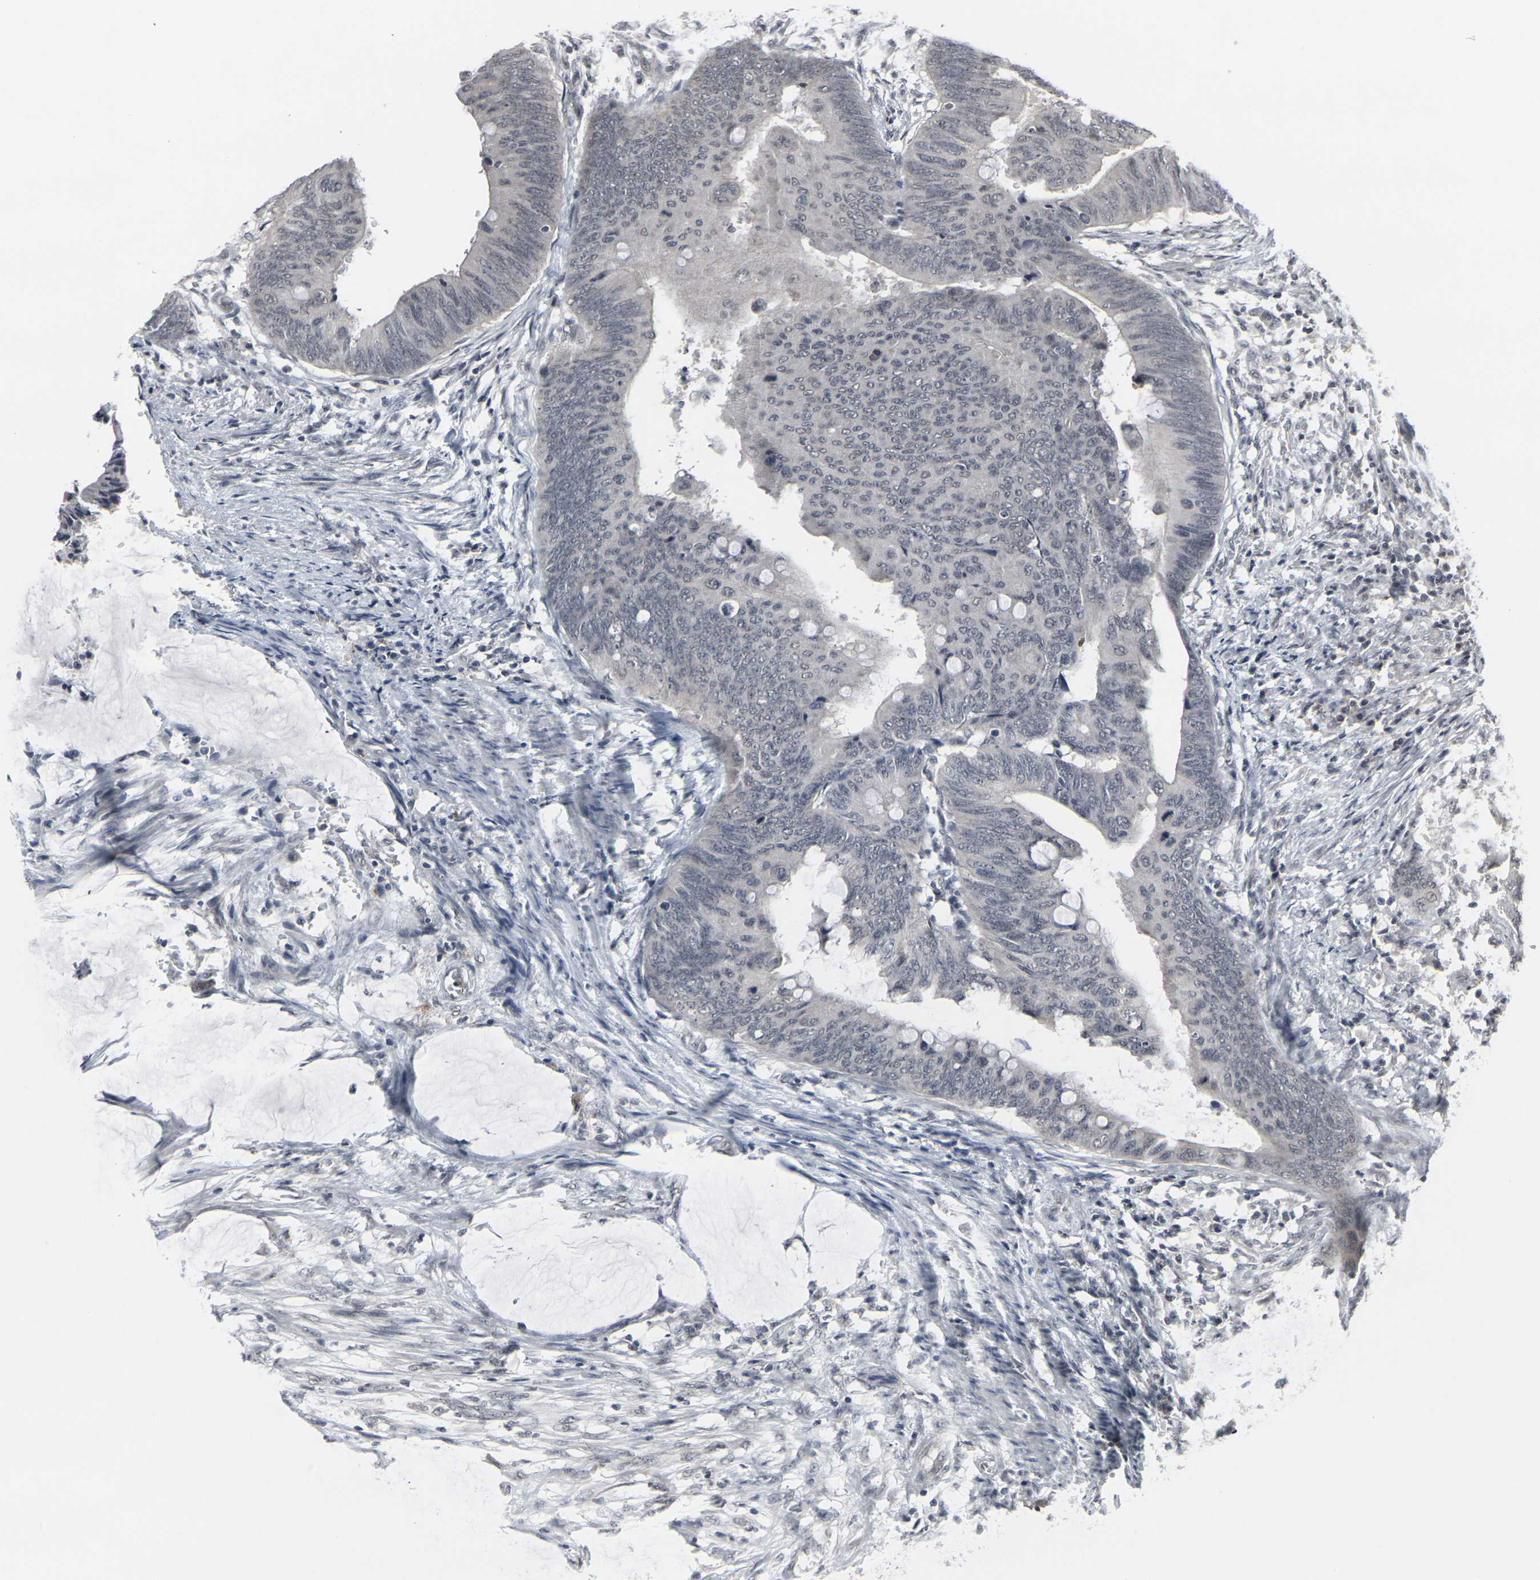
{"staining": {"intensity": "negative", "quantity": "none", "location": "none"}, "tissue": "colorectal cancer", "cell_type": "Tumor cells", "image_type": "cancer", "snomed": [{"axis": "morphology", "description": "Normal tissue, NOS"}, {"axis": "morphology", "description": "Adenocarcinoma, NOS"}, {"axis": "topography", "description": "Rectum"}, {"axis": "topography", "description": "Peripheral nerve tissue"}], "caption": "A high-resolution micrograph shows immunohistochemistry (IHC) staining of colorectal cancer, which exhibits no significant positivity in tumor cells. (Brightfield microscopy of DAB (3,3'-diaminobenzidine) immunohistochemistry at high magnification).", "gene": "GPR19", "patient": {"sex": "male", "age": 92}}